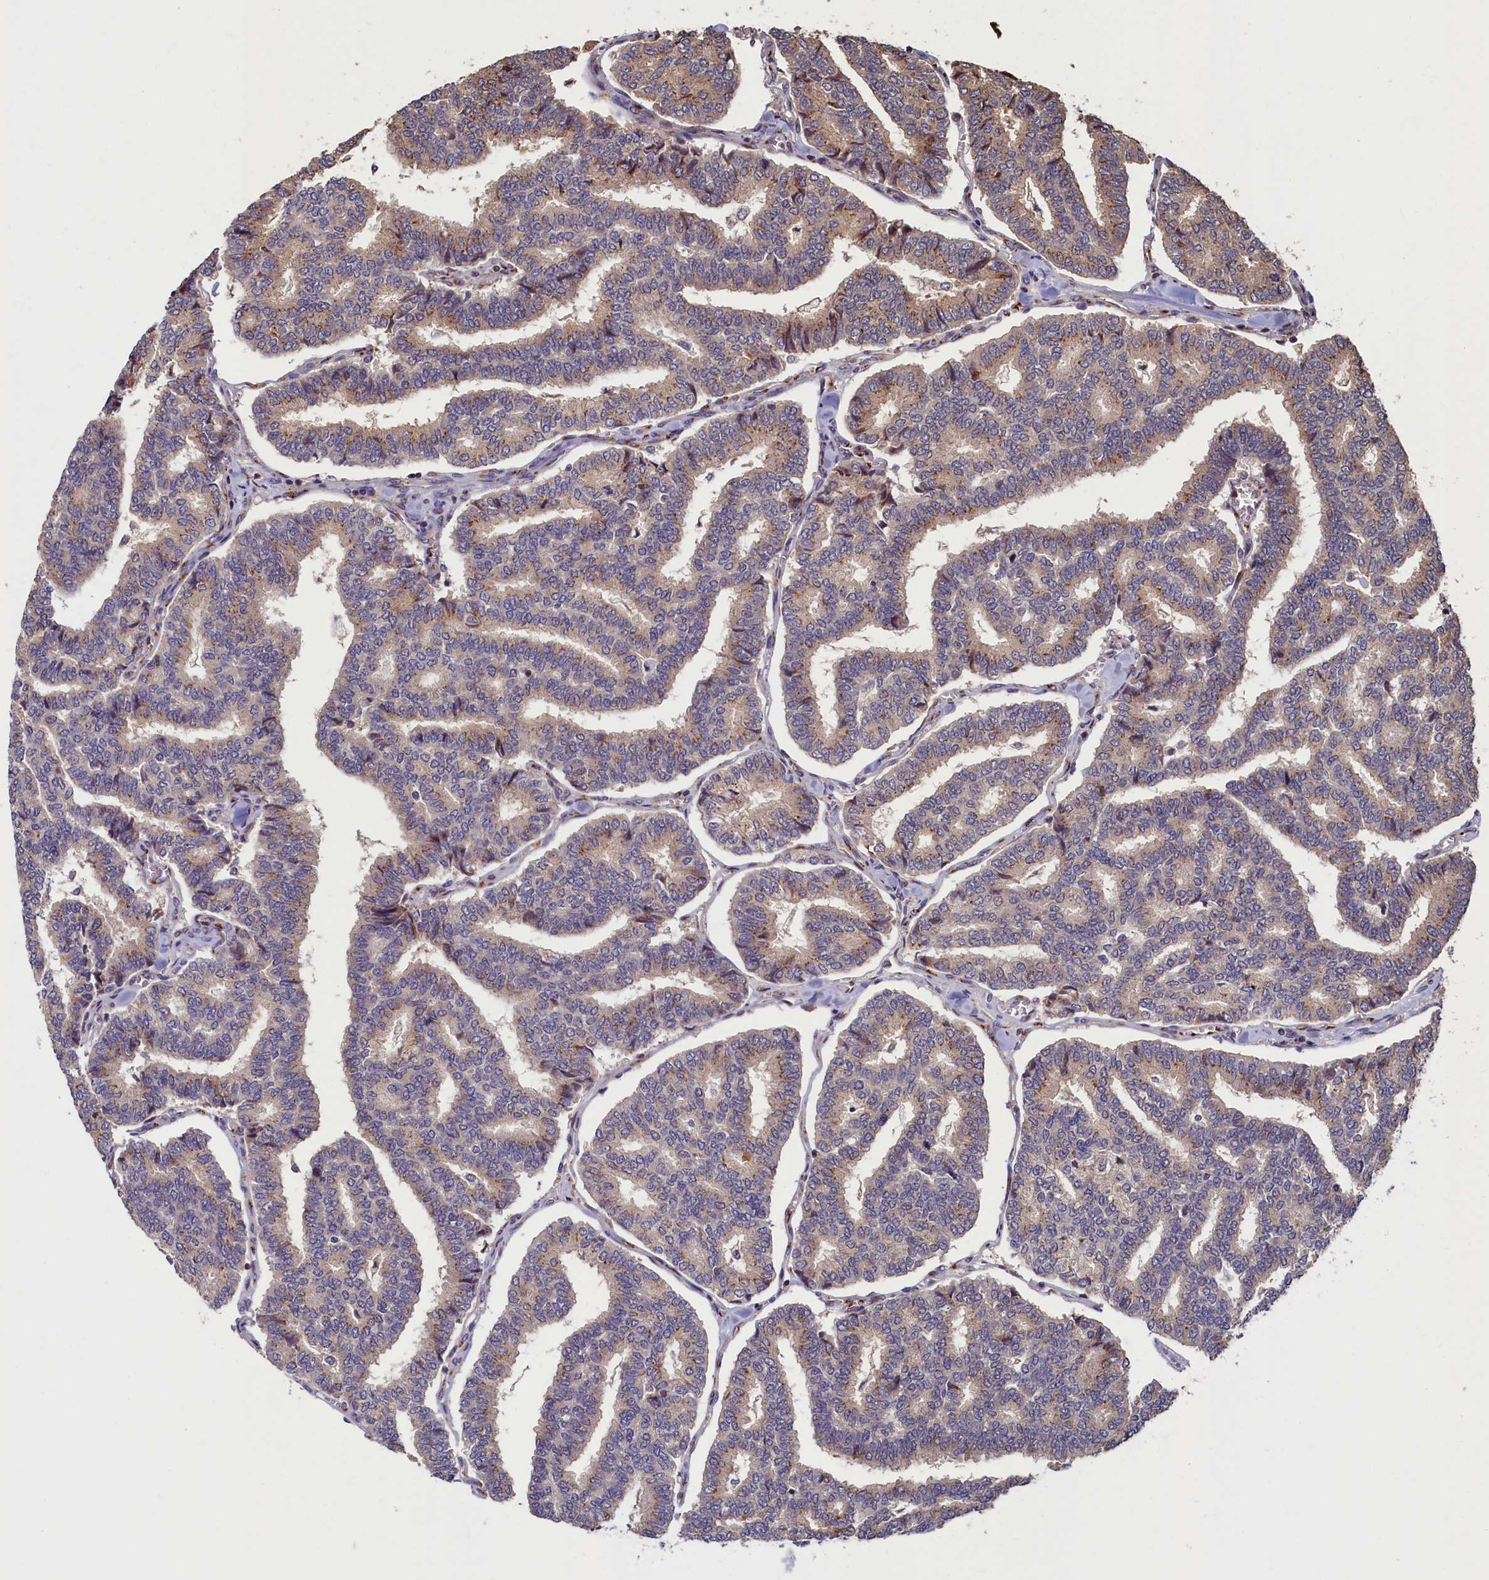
{"staining": {"intensity": "weak", "quantity": ">75%", "location": "cytoplasmic/membranous"}, "tissue": "thyroid cancer", "cell_type": "Tumor cells", "image_type": "cancer", "snomed": [{"axis": "morphology", "description": "Papillary adenocarcinoma, NOS"}, {"axis": "topography", "description": "Thyroid gland"}], "caption": "The image displays a brown stain indicating the presence of a protein in the cytoplasmic/membranous of tumor cells in papillary adenocarcinoma (thyroid).", "gene": "TMEM181", "patient": {"sex": "female", "age": 35}}